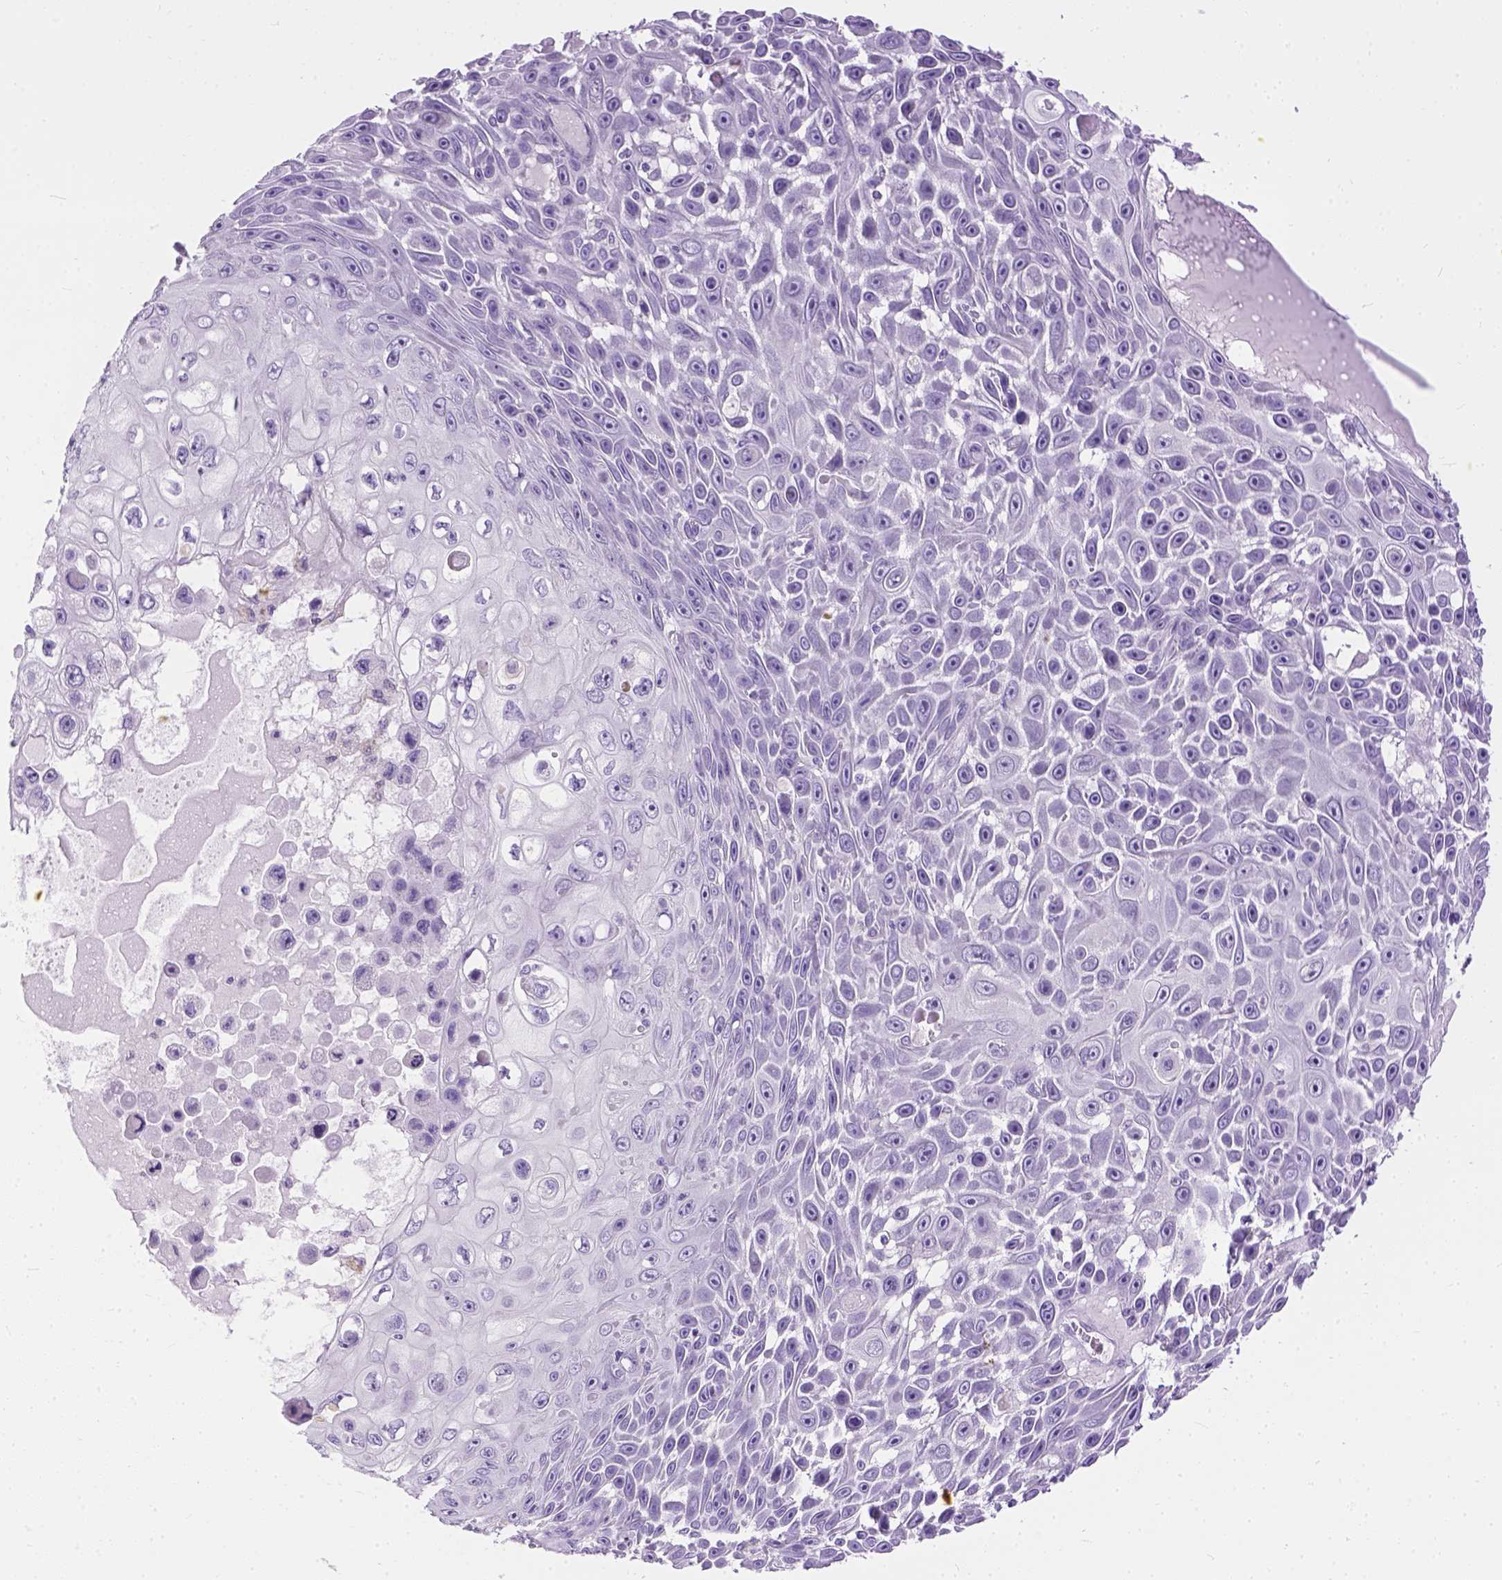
{"staining": {"intensity": "negative", "quantity": "none", "location": "none"}, "tissue": "skin cancer", "cell_type": "Tumor cells", "image_type": "cancer", "snomed": [{"axis": "morphology", "description": "Squamous cell carcinoma, NOS"}, {"axis": "topography", "description": "Skin"}], "caption": "Immunohistochemistry image of human skin squamous cell carcinoma stained for a protein (brown), which displays no positivity in tumor cells. (DAB (3,3'-diaminobenzidine) immunohistochemistry (IHC), high magnification).", "gene": "TMEM38A", "patient": {"sex": "male", "age": 82}}